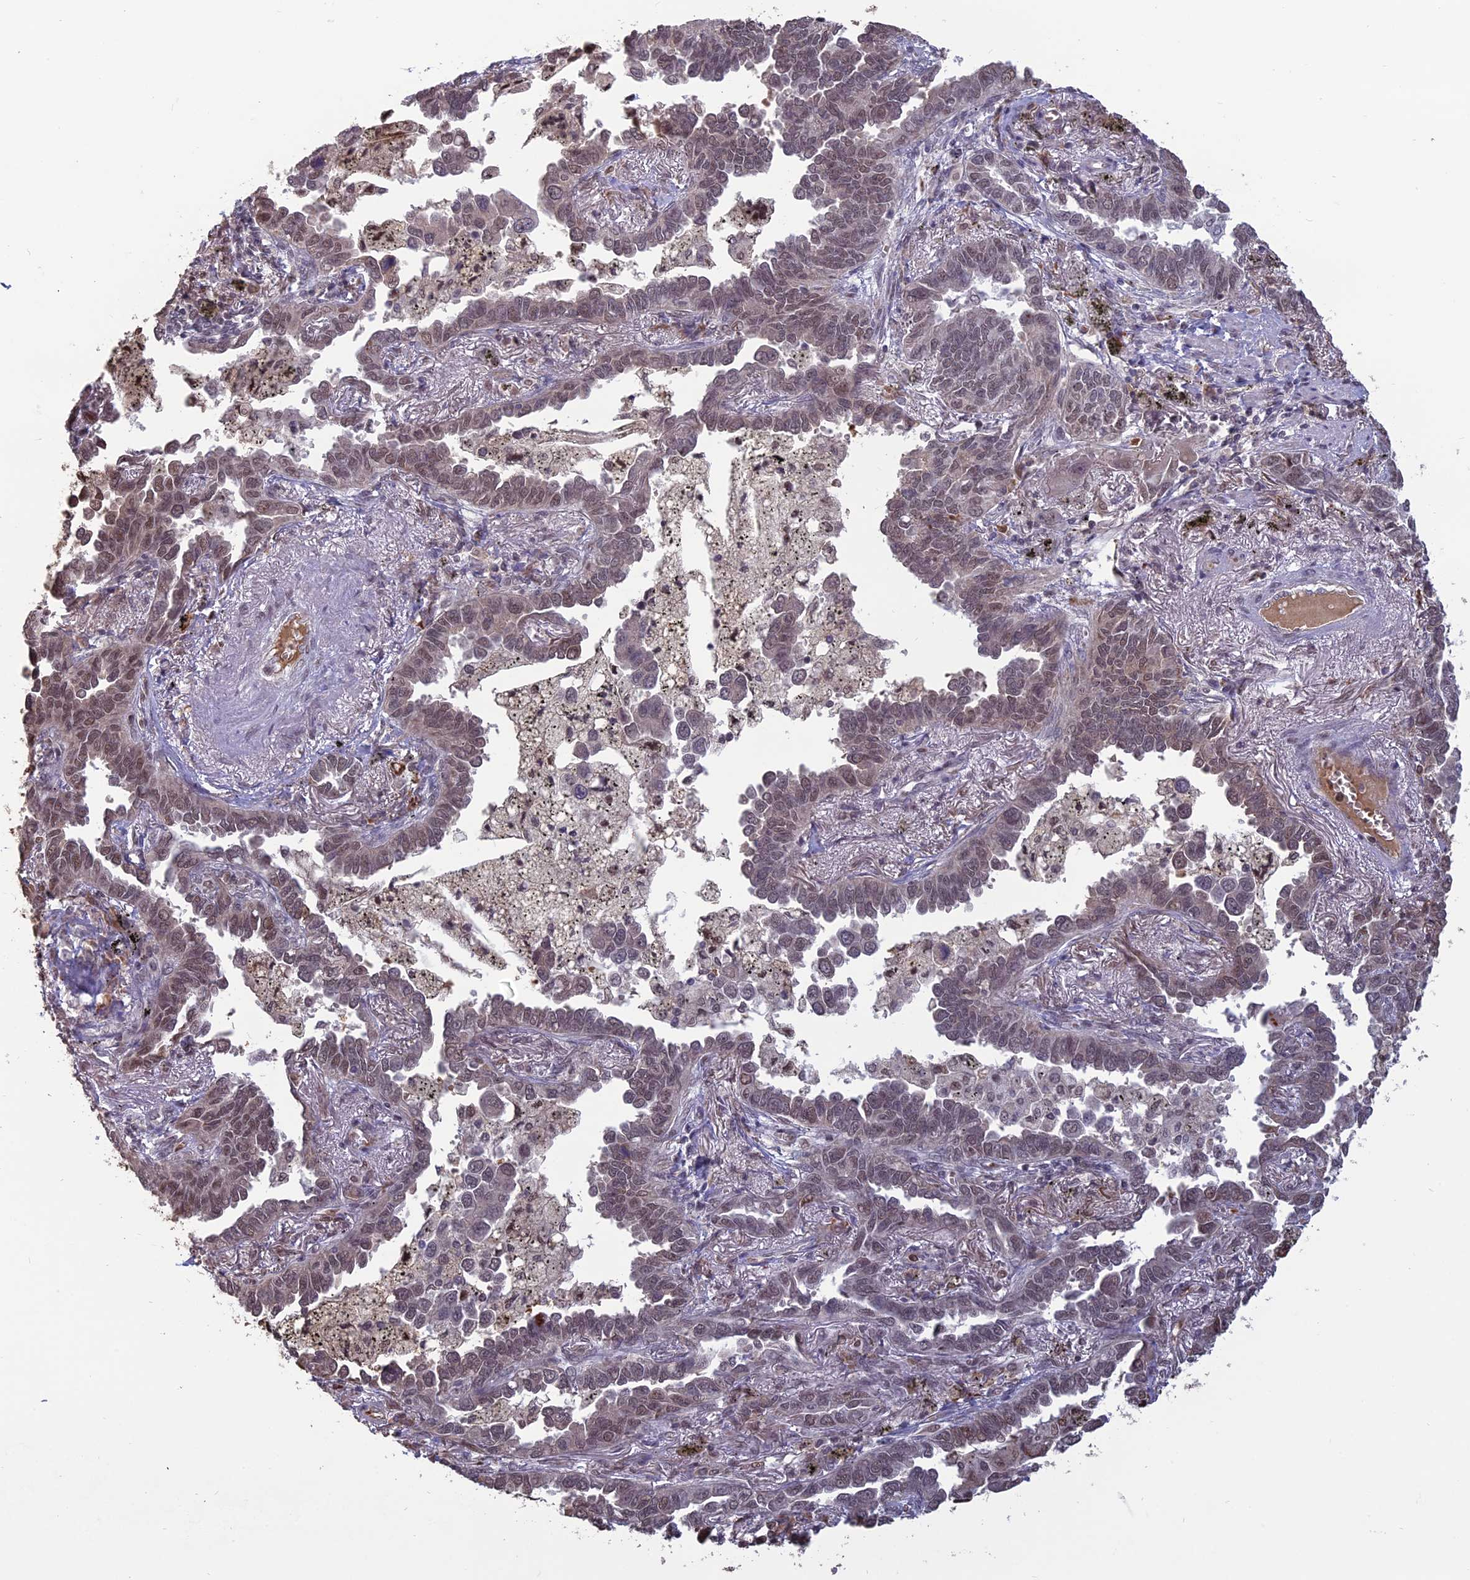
{"staining": {"intensity": "weak", "quantity": ">75%", "location": "nuclear"}, "tissue": "lung cancer", "cell_type": "Tumor cells", "image_type": "cancer", "snomed": [{"axis": "morphology", "description": "Adenocarcinoma, NOS"}, {"axis": "topography", "description": "Lung"}], "caption": "DAB immunohistochemical staining of lung cancer (adenocarcinoma) shows weak nuclear protein expression in approximately >75% of tumor cells. Using DAB (3,3'-diaminobenzidine) (brown) and hematoxylin (blue) stains, captured at high magnification using brightfield microscopy.", "gene": "MFAP1", "patient": {"sex": "male", "age": 67}}